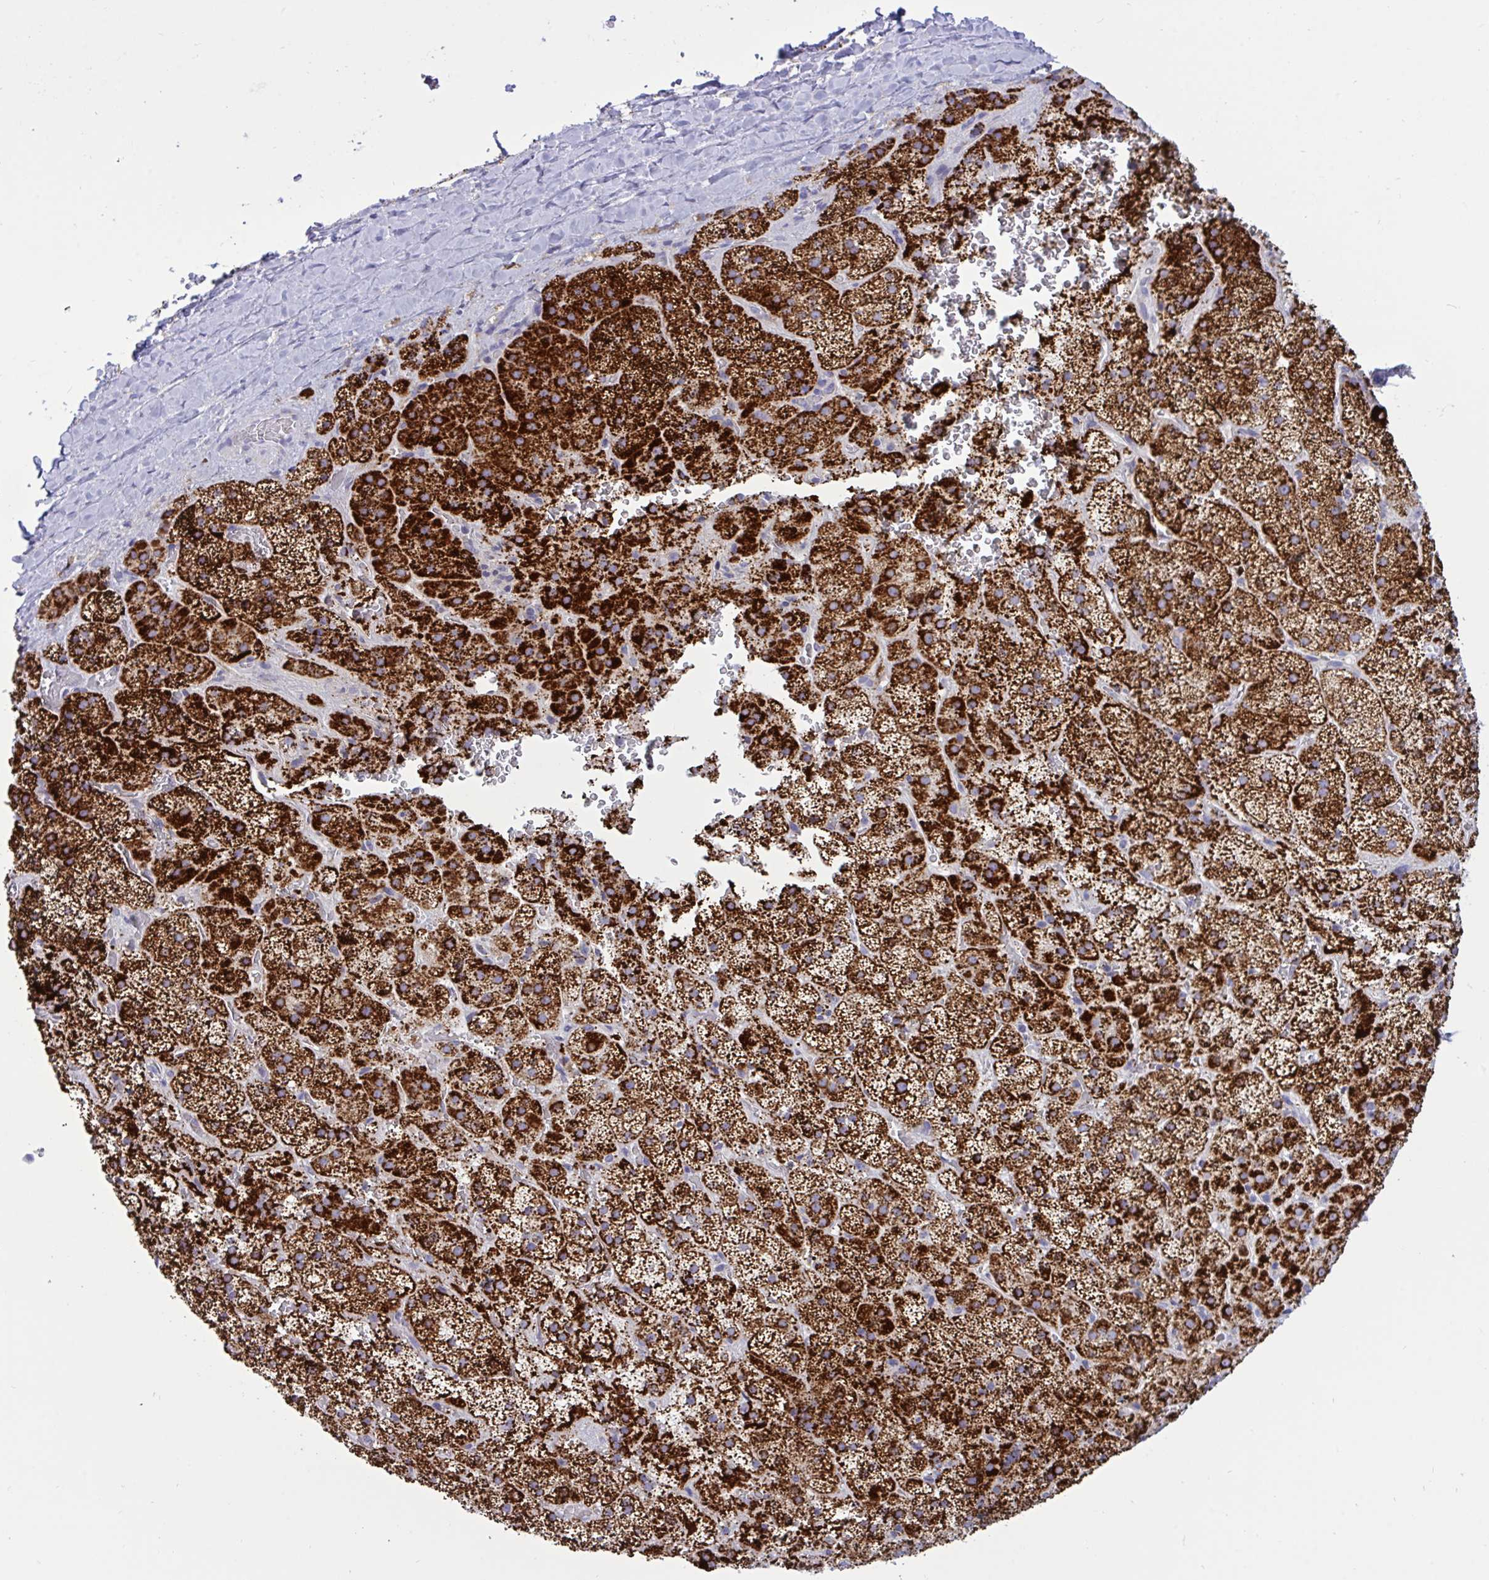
{"staining": {"intensity": "strong", "quantity": ">75%", "location": "cytoplasmic/membranous"}, "tissue": "adrenal gland", "cell_type": "Glandular cells", "image_type": "normal", "snomed": [{"axis": "morphology", "description": "Normal tissue, NOS"}, {"axis": "topography", "description": "Adrenal gland"}], "caption": "About >75% of glandular cells in unremarkable human adrenal gland demonstrate strong cytoplasmic/membranous protein expression as visualized by brown immunohistochemical staining.", "gene": "HSPE1", "patient": {"sex": "male", "age": 57}}